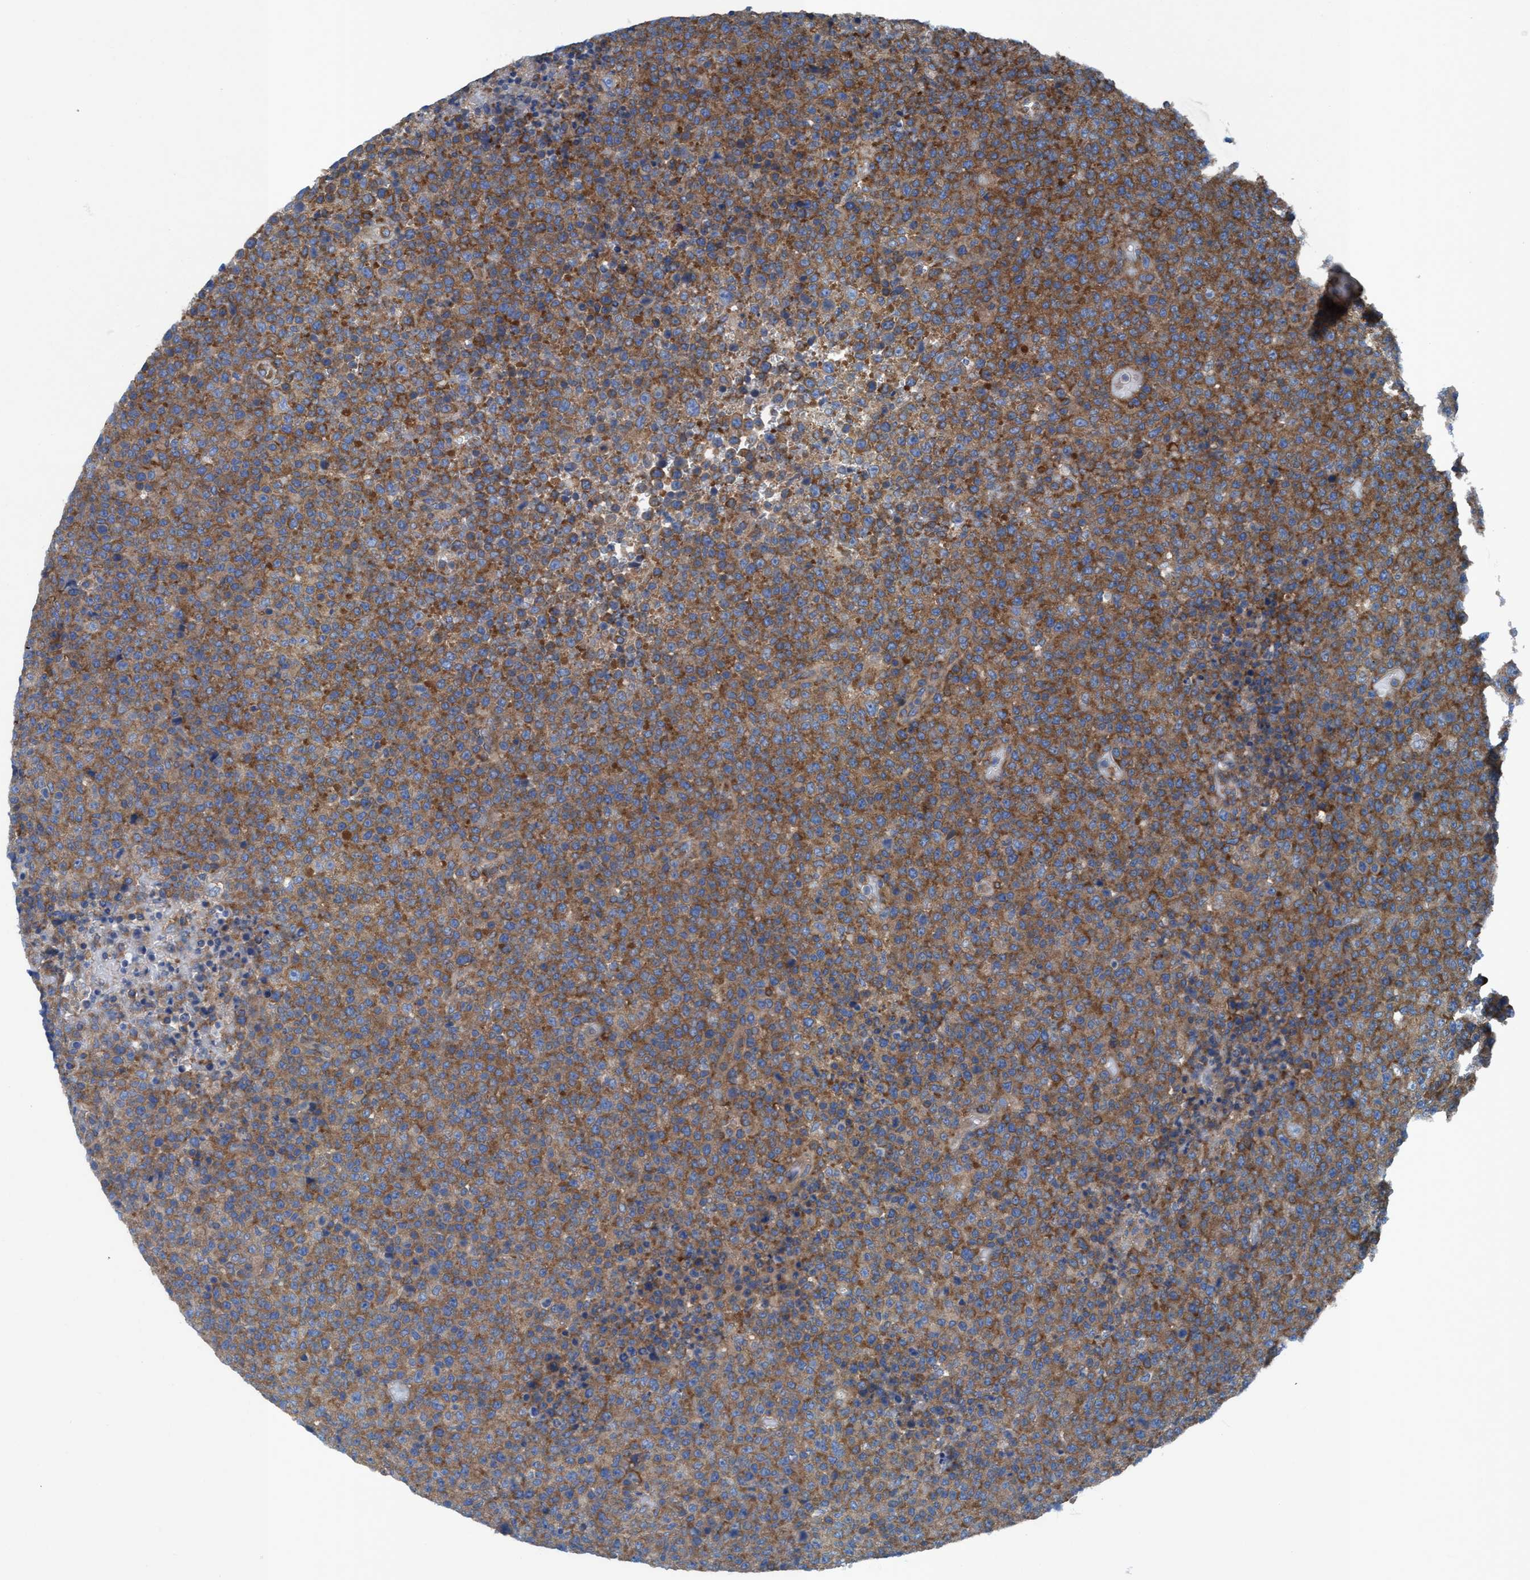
{"staining": {"intensity": "moderate", "quantity": ">75%", "location": "cytoplasmic/membranous"}, "tissue": "lymphoma", "cell_type": "Tumor cells", "image_type": "cancer", "snomed": [{"axis": "morphology", "description": "Malignant lymphoma, non-Hodgkin's type, High grade"}, {"axis": "topography", "description": "Lymph node"}], "caption": "Approximately >75% of tumor cells in human lymphoma display moderate cytoplasmic/membranous protein positivity as visualized by brown immunohistochemical staining.", "gene": "NMT1", "patient": {"sex": "male", "age": 13}}